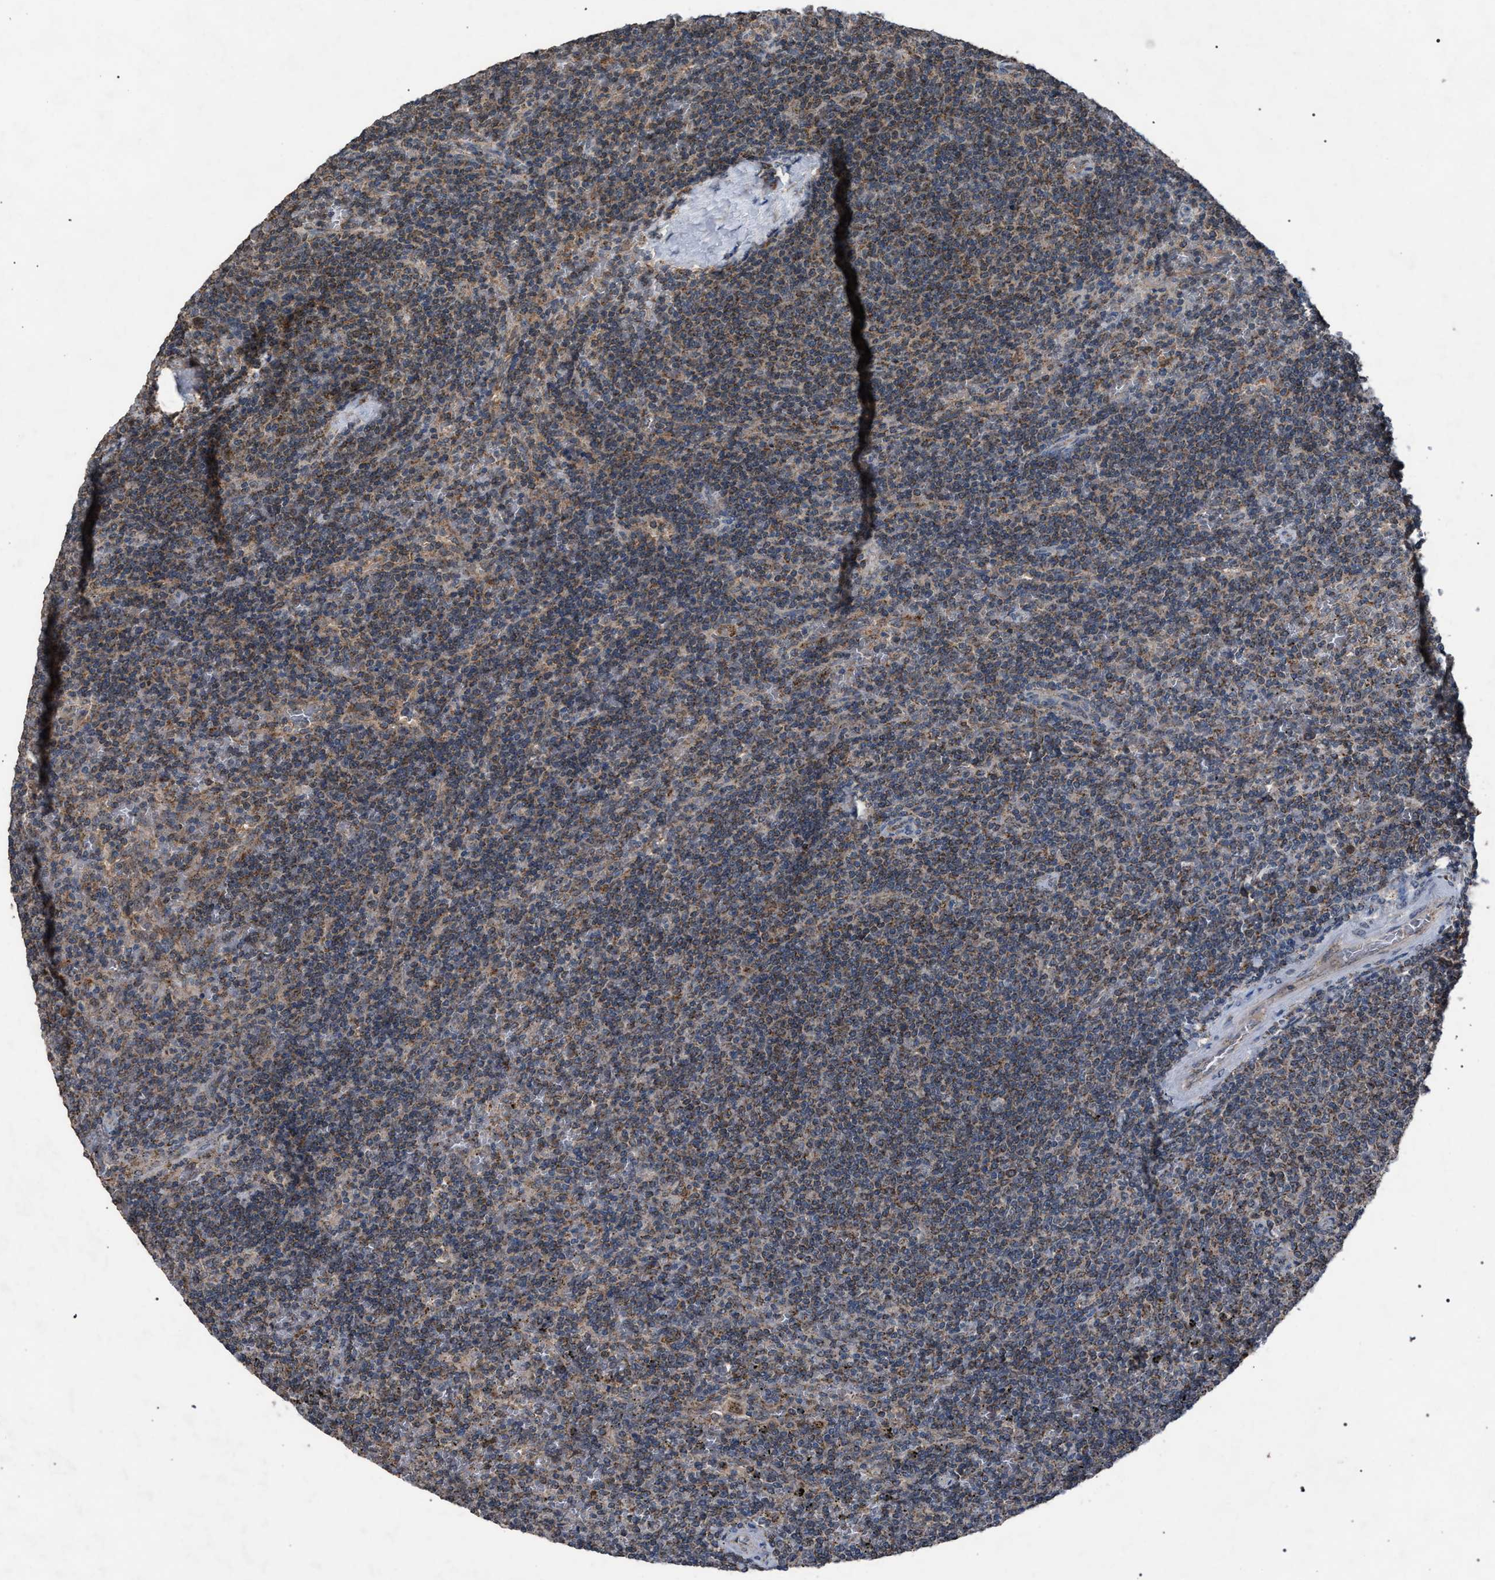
{"staining": {"intensity": "moderate", "quantity": ">75%", "location": "cytoplasmic/membranous"}, "tissue": "lymphoma", "cell_type": "Tumor cells", "image_type": "cancer", "snomed": [{"axis": "morphology", "description": "Malignant lymphoma, non-Hodgkin's type, Low grade"}, {"axis": "topography", "description": "Spleen"}], "caption": "Moderate cytoplasmic/membranous positivity is seen in about >75% of tumor cells in malignant lymphoma, non-Hodgkin's type (low-grade).", "gene": "HSD17B4", "patient": {"sex": "female", "age": 50}}